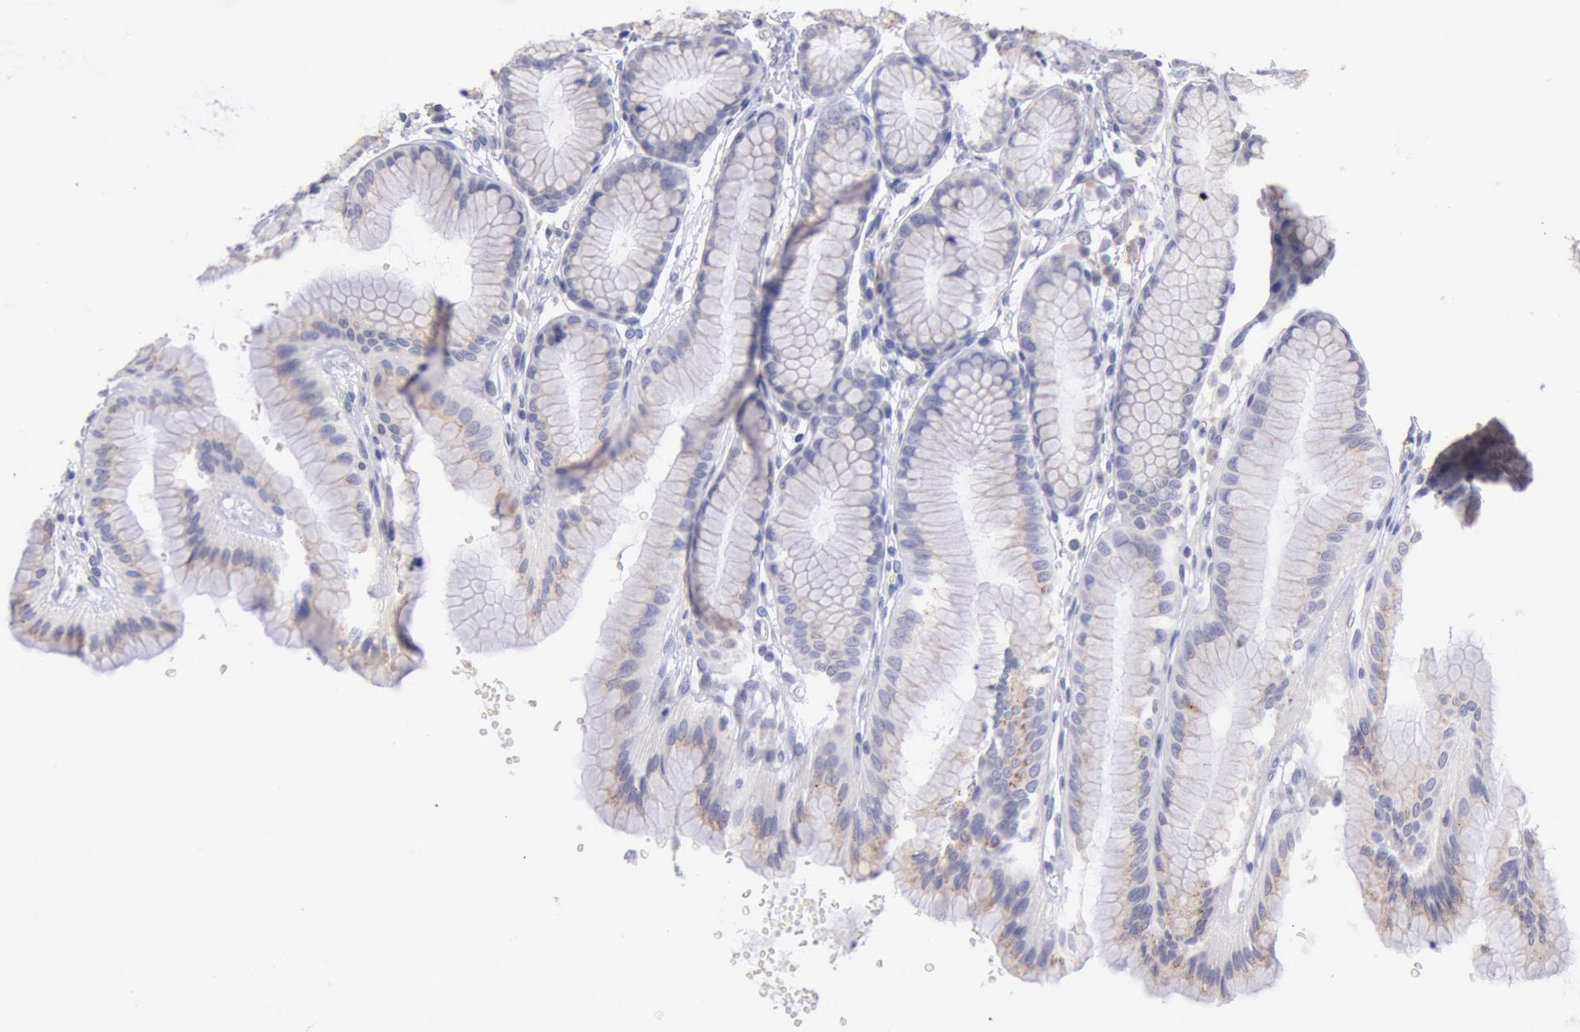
{"staining": {"intensity": "moderate", "quantity": ">75%", "location": "cytoplasmic/membranous"}, "tissue": "stomach", "cell_type": "Glandular cells", "image_type": "normal", "snomed": [{"axis": "morphology", "description": "Normal tissue, NOS"}, {"axis": "topography", "description": "Stomach"}], "caption": "The micrograph exhibits a brown stain indicating the presence of a protein in the cytoplasmic/membranous of glandular cells in stomach. (IHC, brightfield microscopy, high magnification).", "gene": "GAL3ST1", "patient": {"sex": "male", "age": 42}}